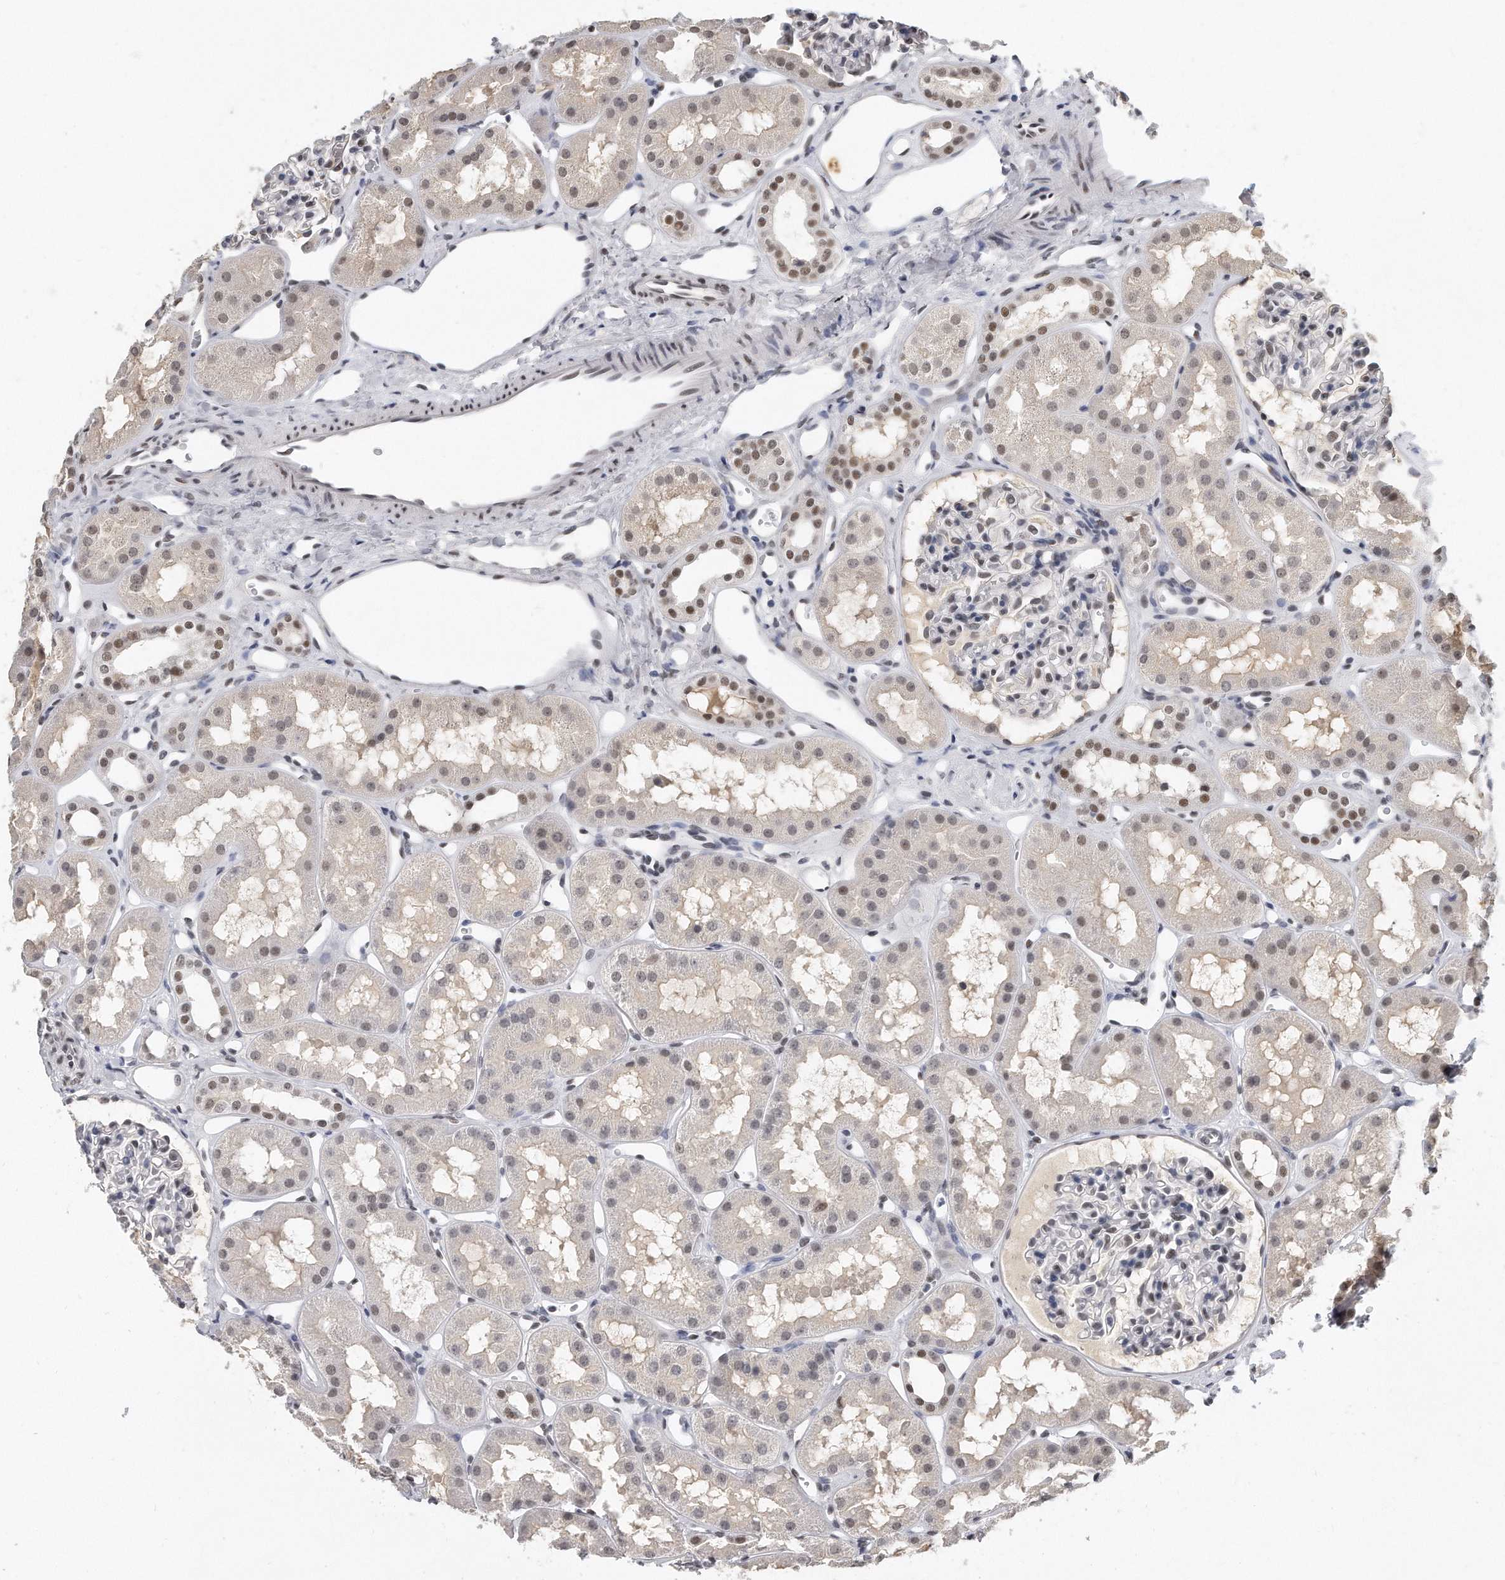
{"staining": {"intensity": "negative", "quantity": "none", "location": "none"}, "tissue": "kidney", "cell_type": "Cells in glomeruli", "image_type": "normal", "snomed": [{"axis": "morphology", "description": "Normal tissue, NOS"}, {"axis": "topography", "description": "Kidney"}], "caption": "A histopathology image of human kidney is negative for staining in cells in glomeruli.", "gene": "CTBP2", "patient": {"sex": "male", "age": 16}}